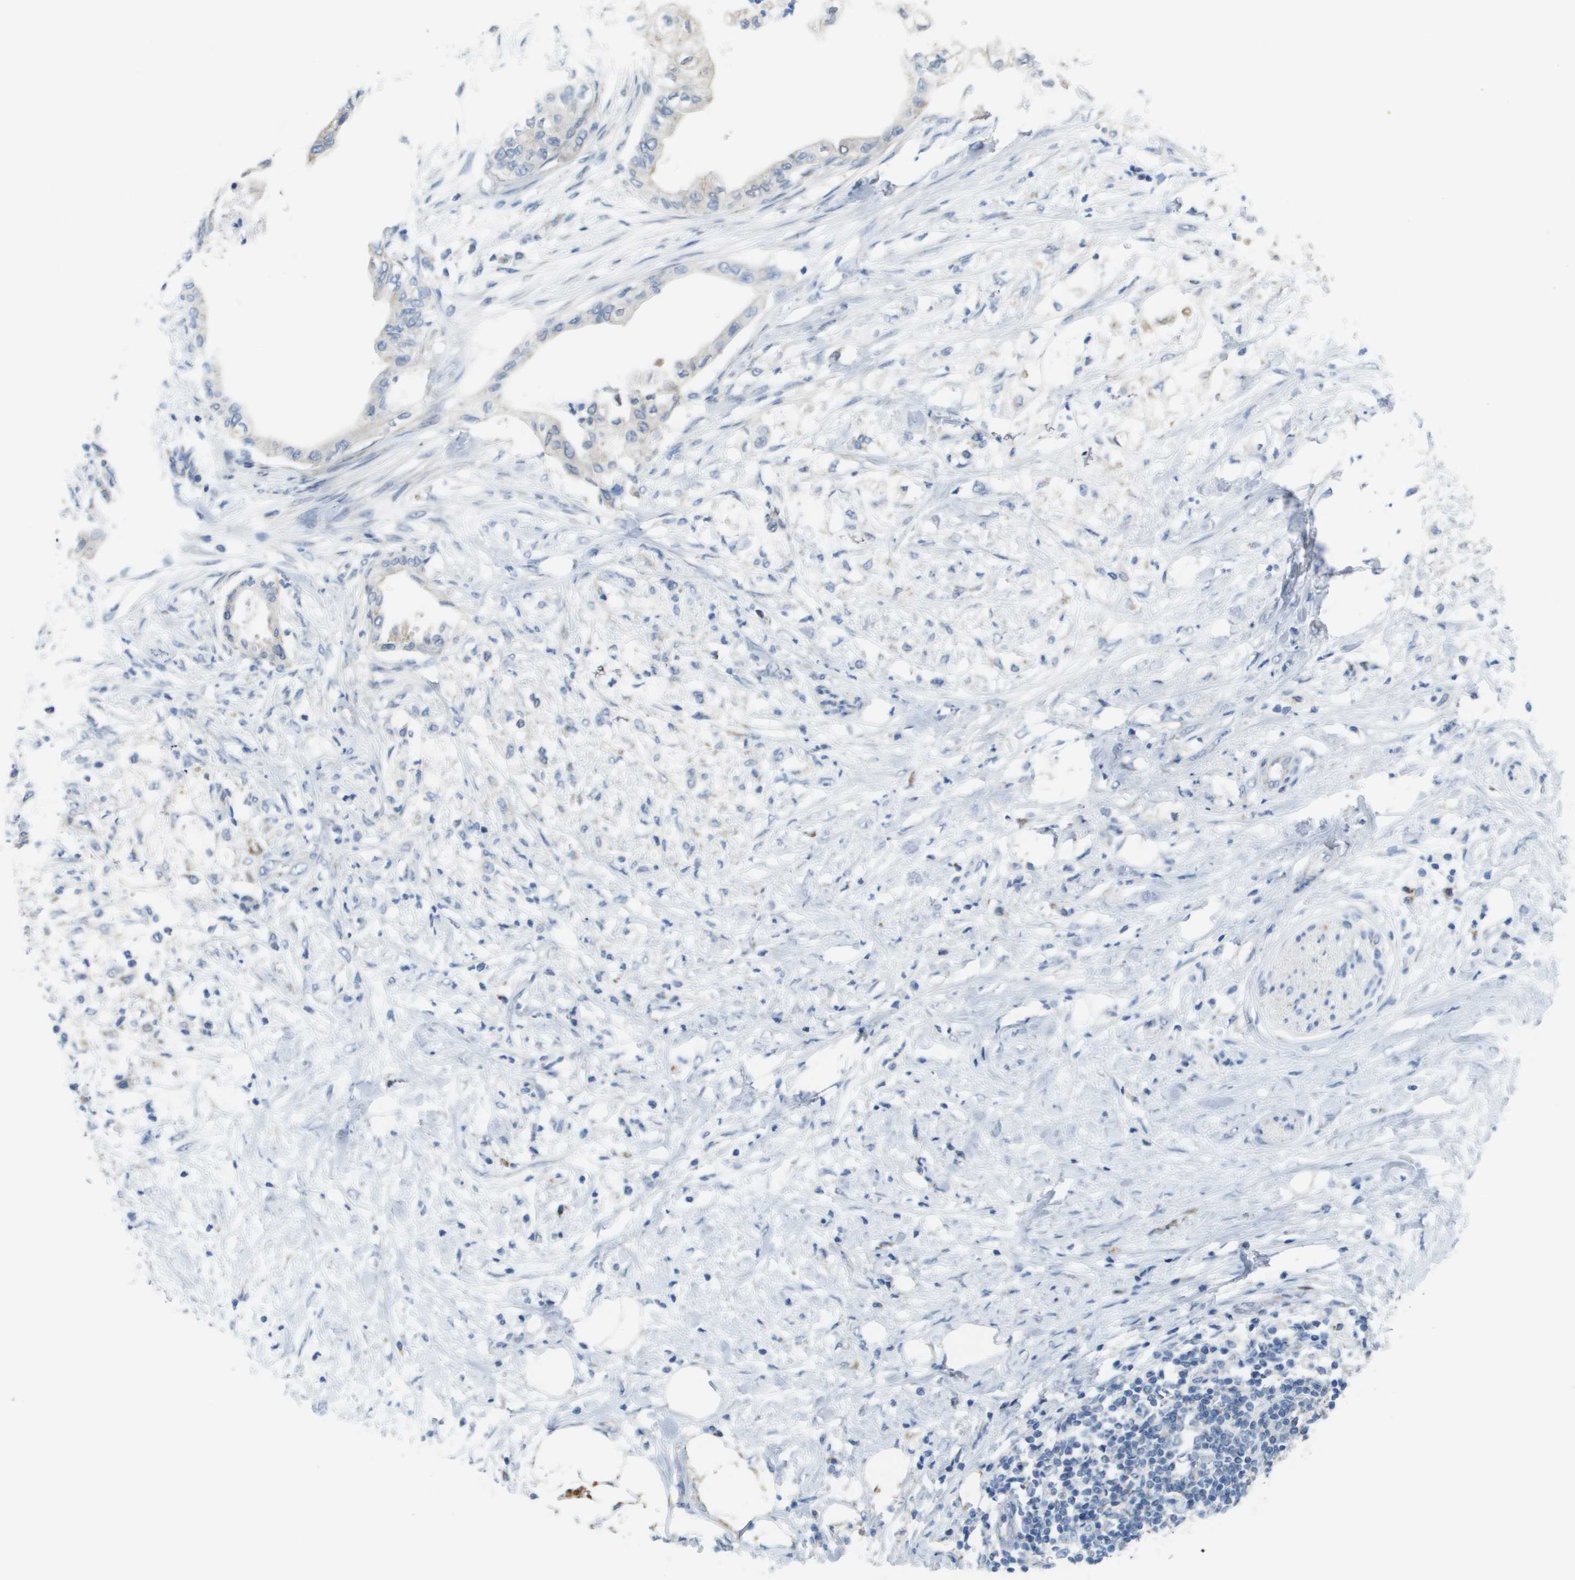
{"staining": {"intensity": "negative", "quantity": "none", "location": "none"}, "tissue": "pancreatic cancer", "cell_type": "Tumor cells", "image_type": "cancer", "snomed": [{"axis": "morphology", "description": "Normal tissue, NOS"}, {"axis": "morphology", "description": "Adenocarcinoma, NOS"}, {"axis": "topography", "description": "Pancreas"}, {"axis": "topography", "description": "Duodenum"}], "caption": "Image shows no protein expression in tumor cells of pancreatic cancer tissue.", "gene": "TMEM223", "patient": {"sex": "female", "age": 60}}